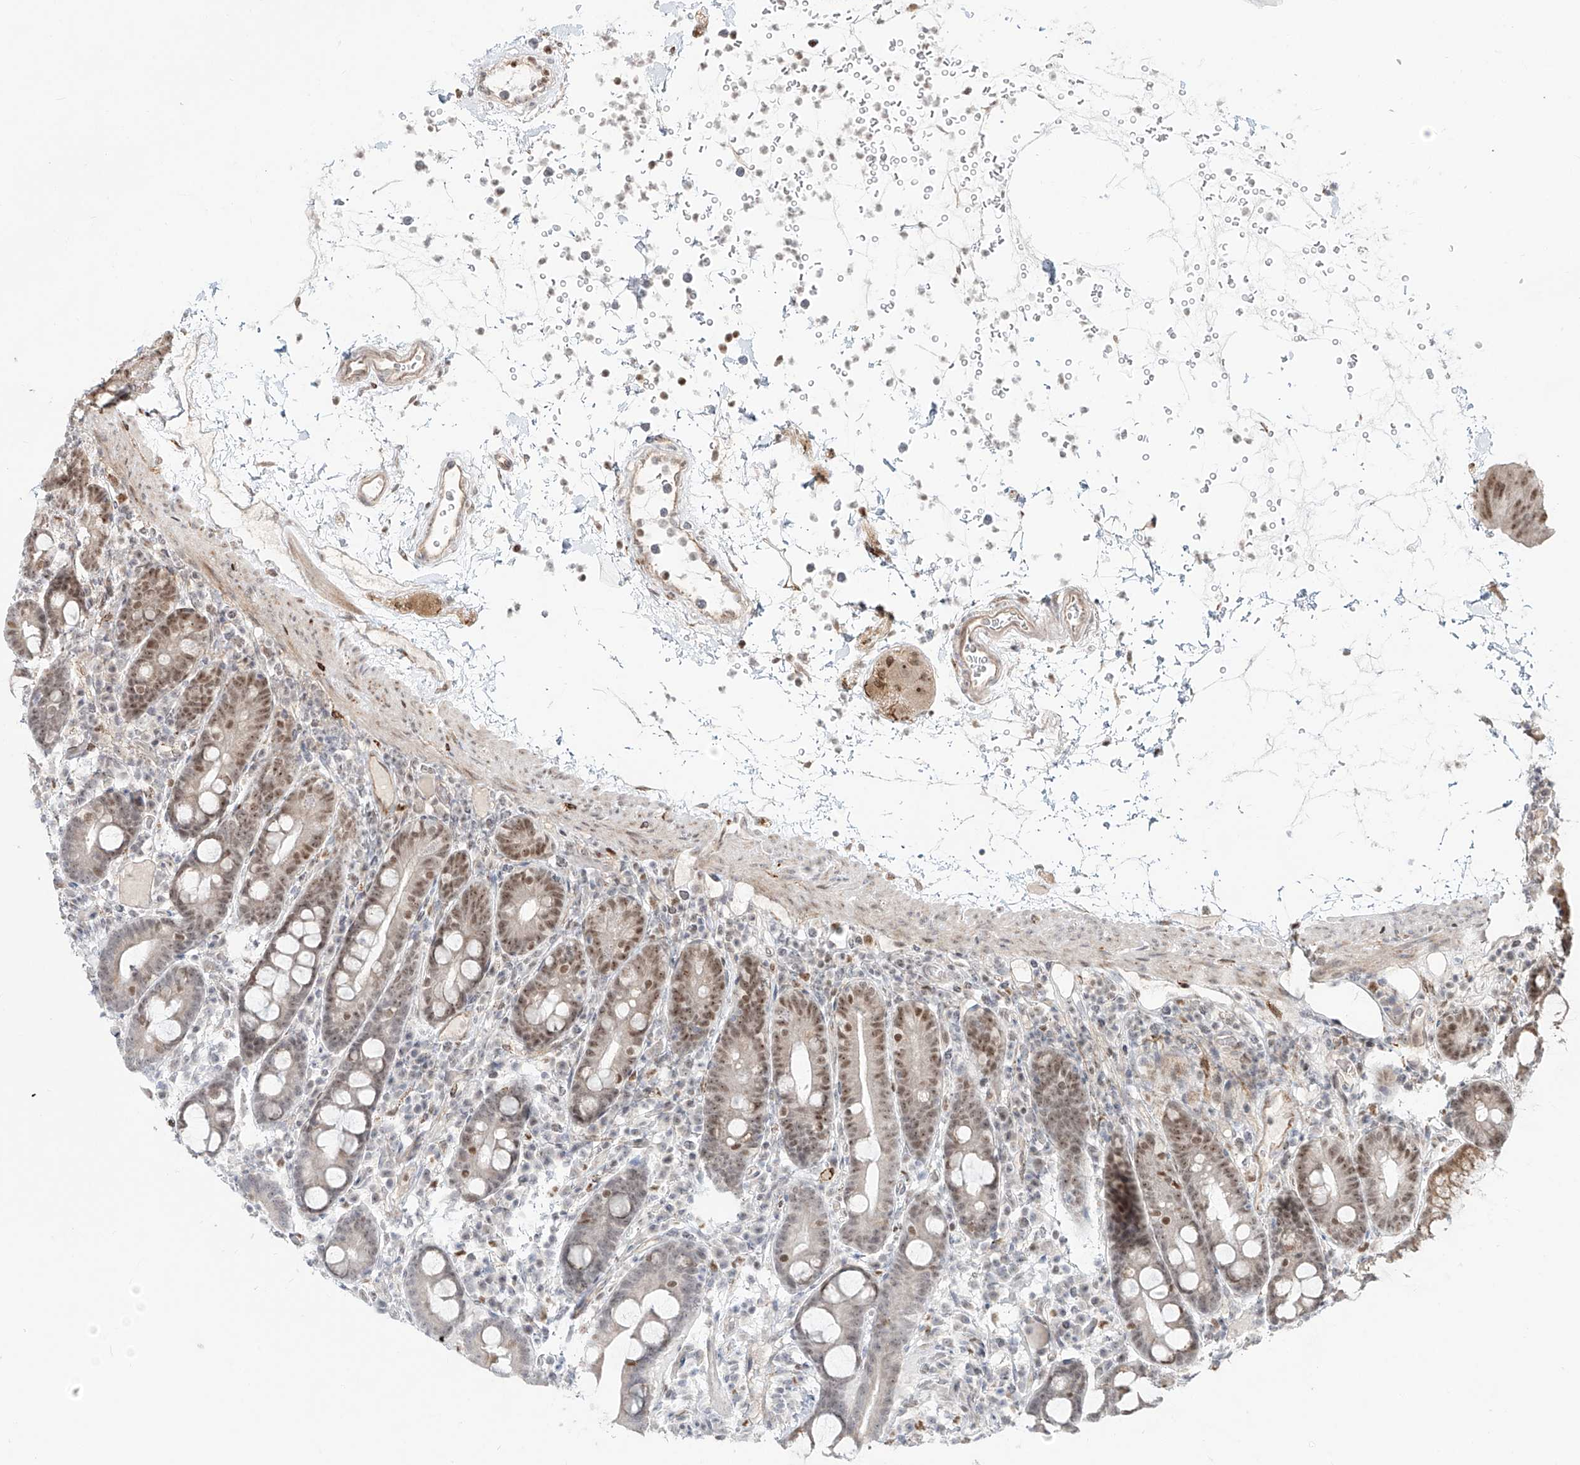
{"staining": {"intensity": "moderate", "quantity": "<25%", "location": "cytoplasmic/membranous,nuclear"}, "tissue": "duodenum", "cell_type": "Glandular cells", "image_type": "normal", "snomed": [{"axis": "morphology", "description": "Normal tissue, NOS"}, {"axis": "topography", "description": "Duodenum"}], "caption": "Immunohistochemistry (IHC) image of unremarkable duodenum stained for a protein (brown), which displays low levels of moderate cytoplasmic/membranous,nuclear expression in about <25% of glandular cells.", "gene": "ZNF710", "patient": {"sex": "male", "age": 54}}